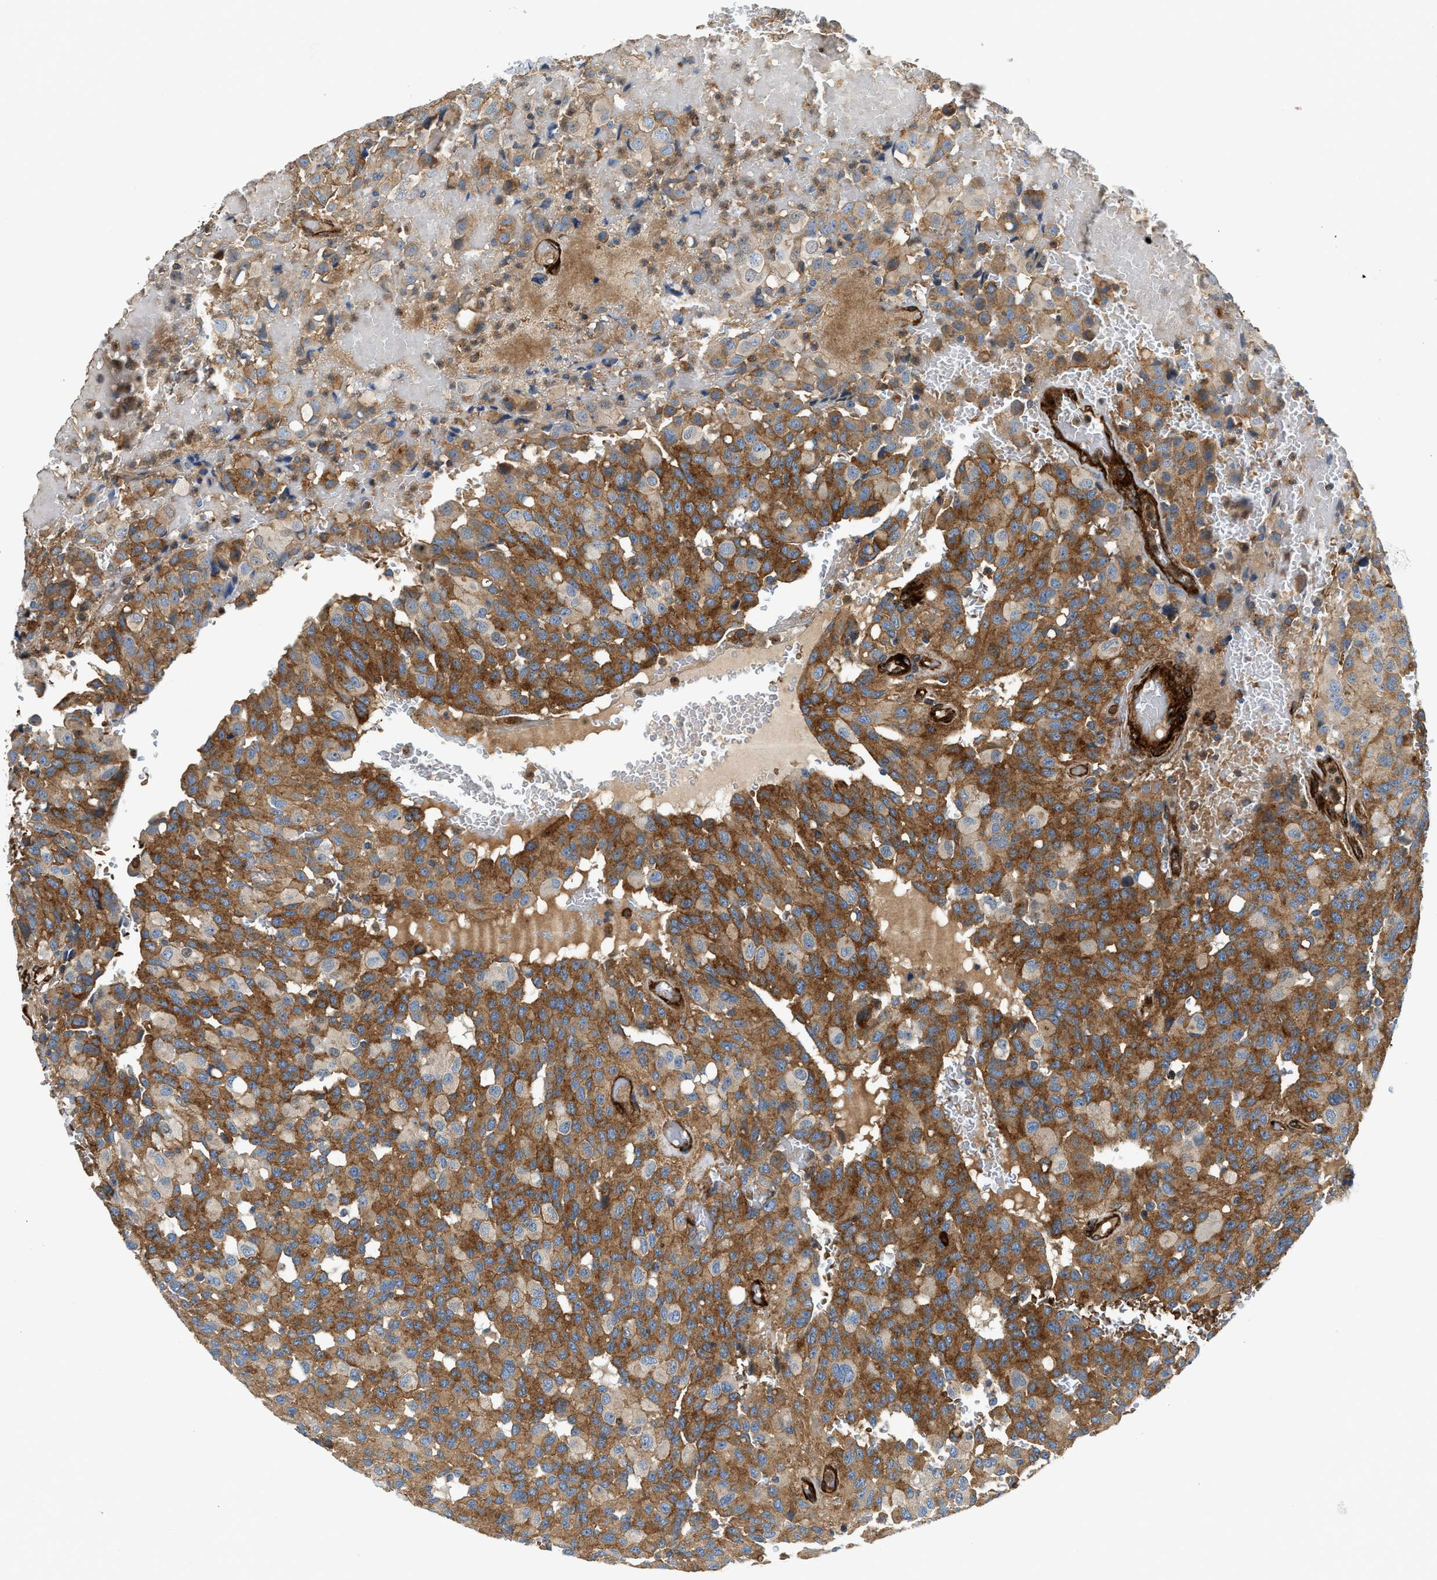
{"staining": {"intensity": "moderate", "quantity": ">75%", "location": "cytoplasmic/membranous"}, "tissue": "glioma", "cell_type": "Tumor cells", "image_type": "cancer", "snomed": [{"axis": "morphology", "description": "Glioma, malignant, High grade"}, {"axis": "topography", "description": "Brain"}], "caption": "Immunohistochemical staining of malignant high-grade glioma reveals moderate cytoplasmic/membranous protein staining in approximately >75% of tumor cells.", "gene": "HIP1", "patient": {"sex": "male", "age": 32}}